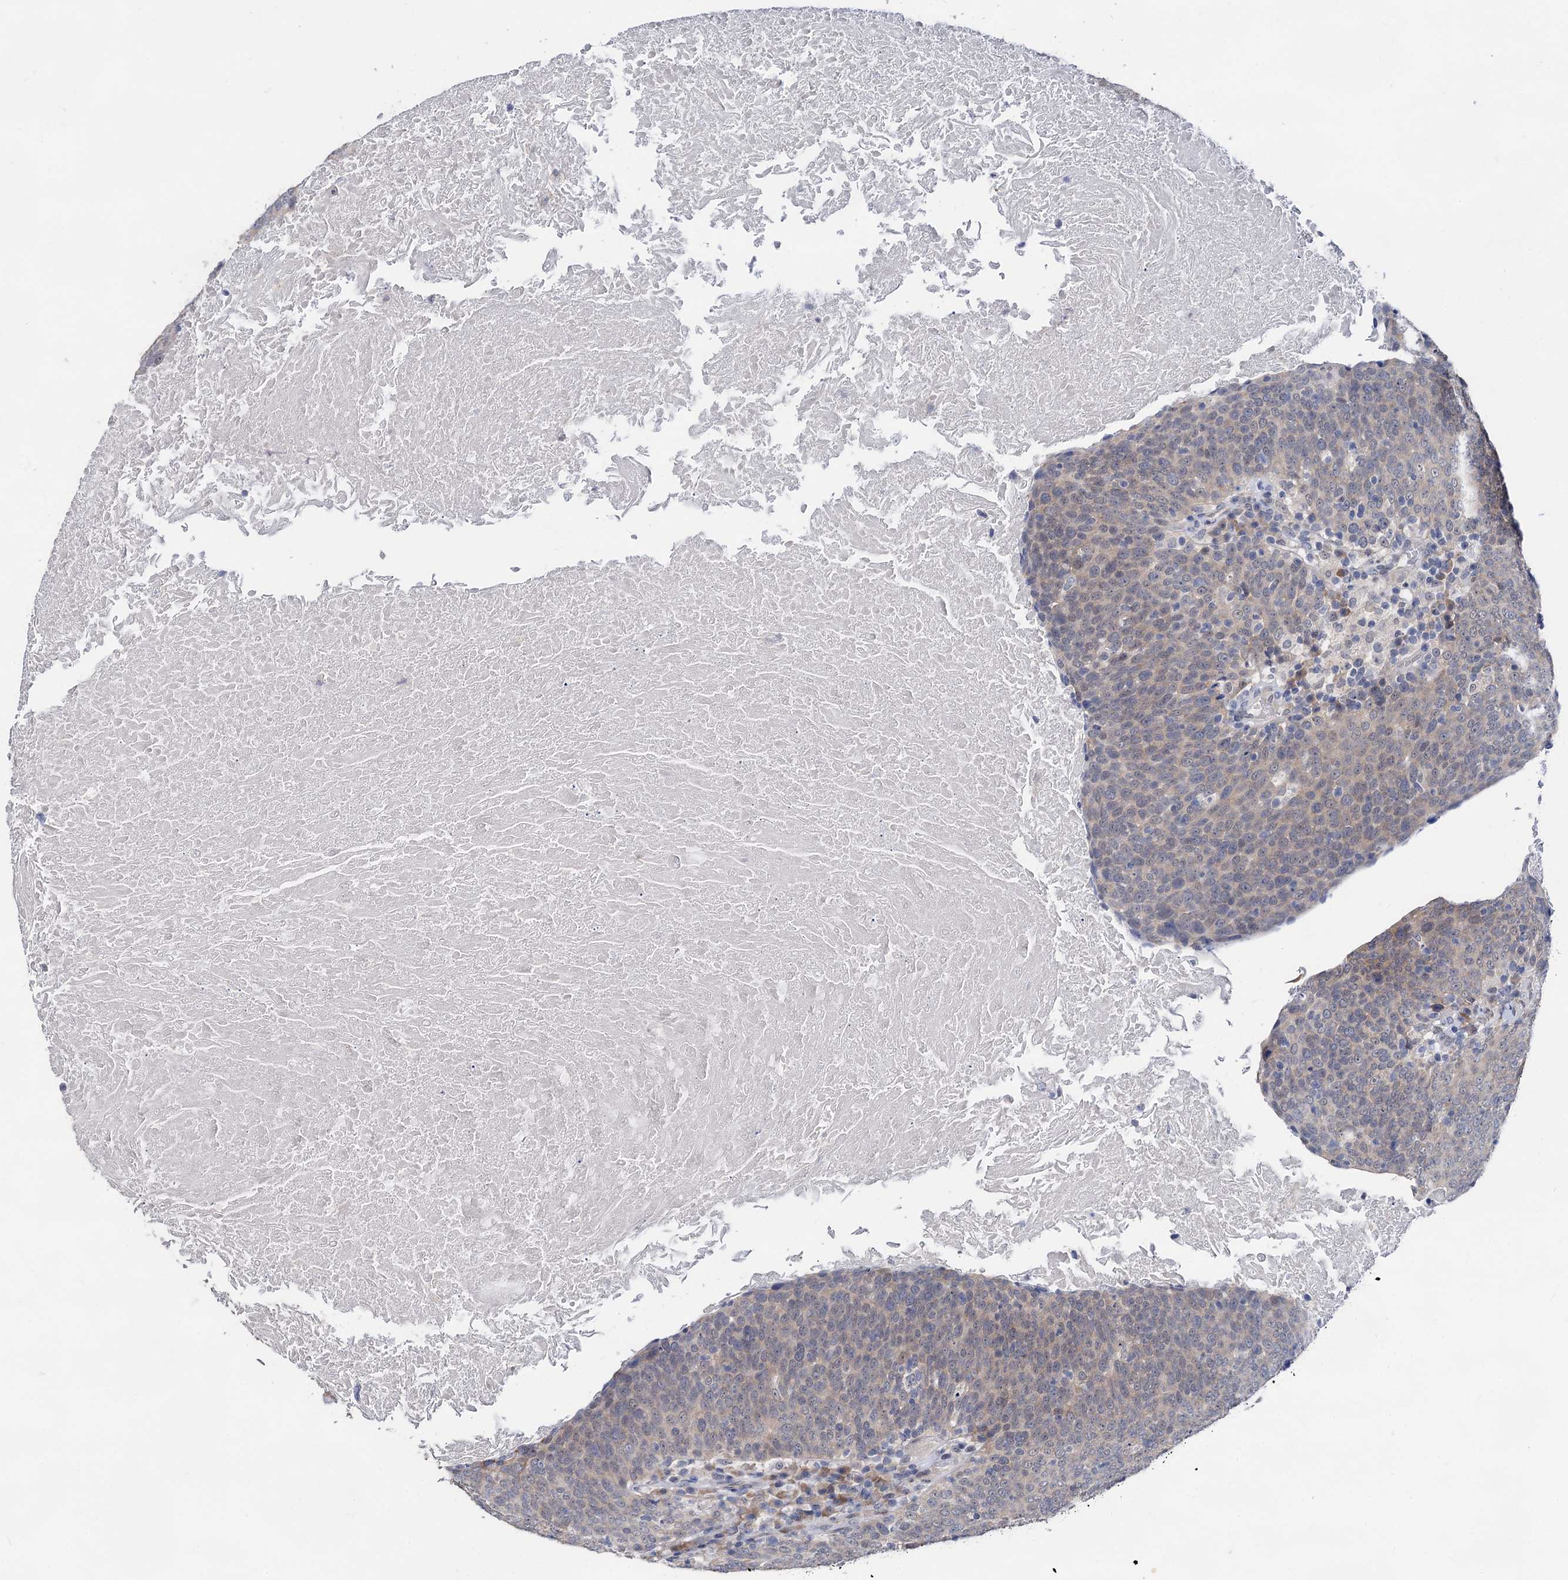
{"staining": {"intensity": "weak", "quantity": "25%-75%", "location": "cytoplasmic/membranous"}, "tissue": "head and neck cancer", "cell_type": "Tumor cells", "image_type": "cancer", "snomed": [{"axis": "morphology", "description": "Squamous cell carcinoma, NOS"}, {"axis": "morphology", "description": "Squamous cell carcinoma, metastatic, NOS"}, {"axis": "topography", "description": "Lymph node"}, {"axis": "topography", "description": "Head-Neck"}], "caption": "The histopathology image reveals immunohistochemical staining of head and neck cancer (squamous cell carcinoma). There is weak cytoplasmic/membranous positivity is seen in about 25%-75% of tumor cells.", "gene": "CAPRIN2", "patient": {"sex": "male", "age": 62}}